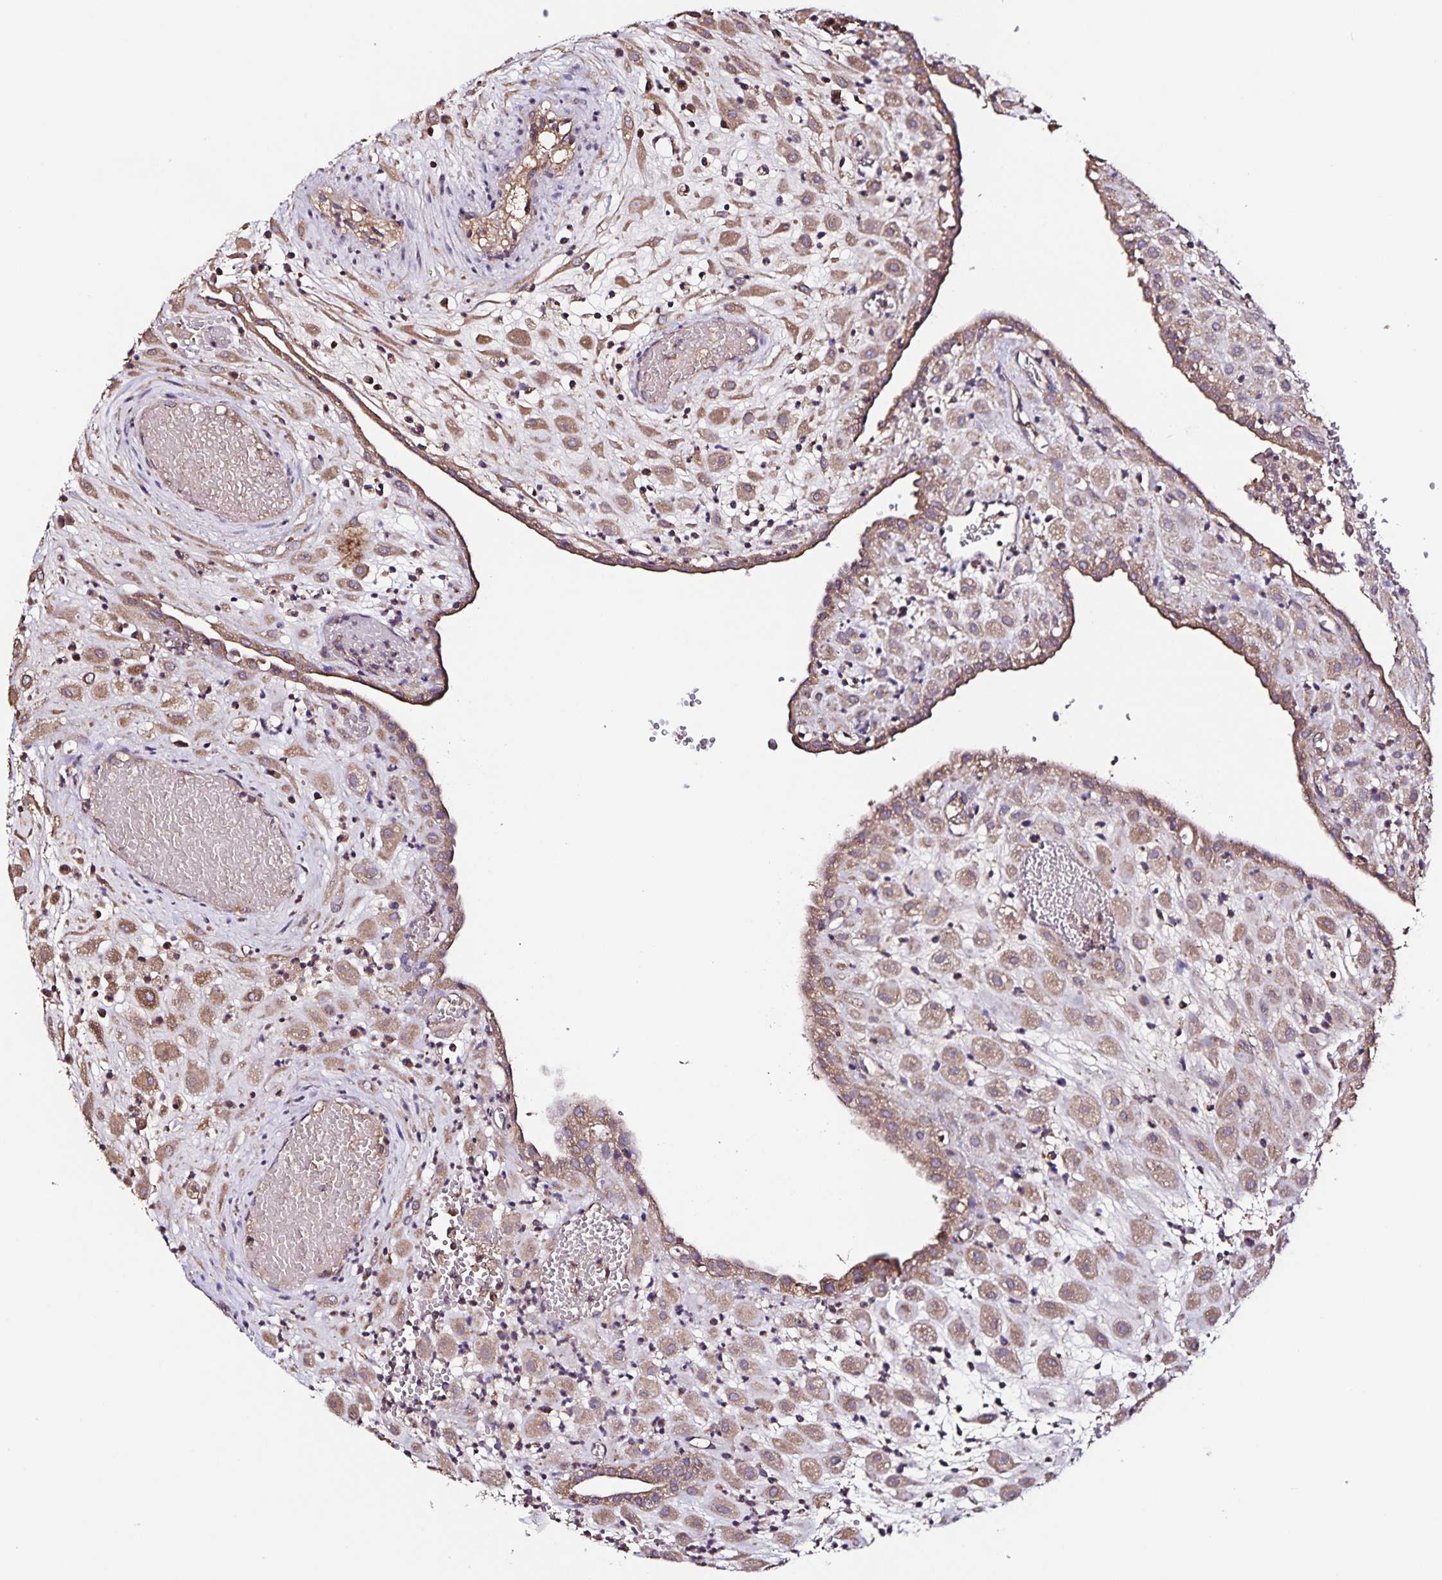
{"staining": {"intensity": "moderate", "quantity": ">75%", "location": "cytoplasmic/membranous"}, "tissue": "placenta", "cell_type": "Decidual cells", "image_type": "normal", "snomed": [{"axis": "morphology", "description": "Normal tissue, NOS"}, {"axis": "topography", "description": "Placenta"}], "caption": "Protein positivity by immunohistochemistry (IHC) displays moderate cytoplasmic/membranous staining in approximately >75% of decidual cells in normal placenta.", "gene": "MAN1A1", "patient": {"sex": "female", "age": 24}}